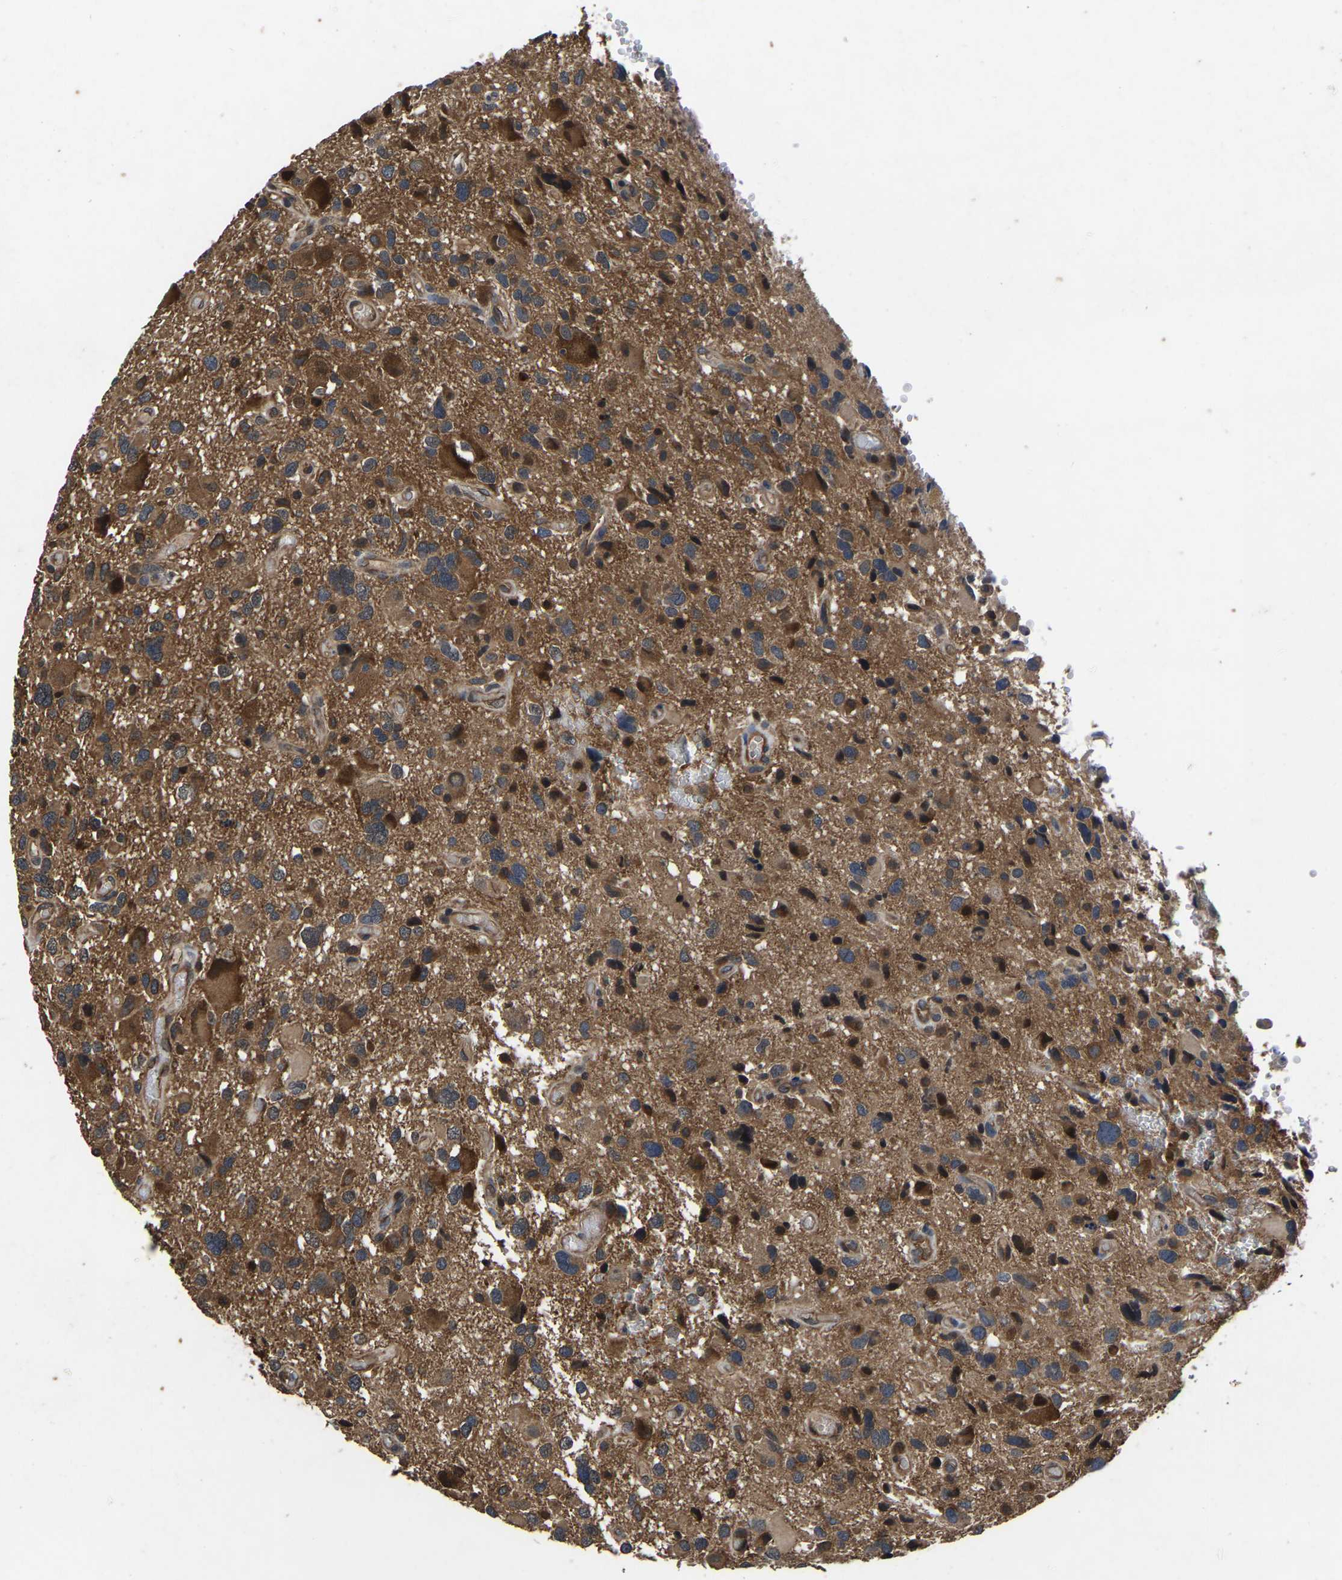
{"staining": {"intensity": "moderate", "quantity": ">75%", "location": "cytoplasmic/membranous"}, "tissue": "glioma", "cell_type": "Tumor cells", "image_type": "cancer", "snomed": [{"axis": "morphology", "description": "Glioma, malignant, High grade"}, {"axis": "topography", "description": "Brain"}], "caption": "High-power microscopy captured an immunohistochemistry histopathology image of glioma, revealing moderate cytoplasmic/membranous staining in approximately >75% of tumor cells.", "gene": "FGD5", "patient": {"sex": "male", "age": 33}}